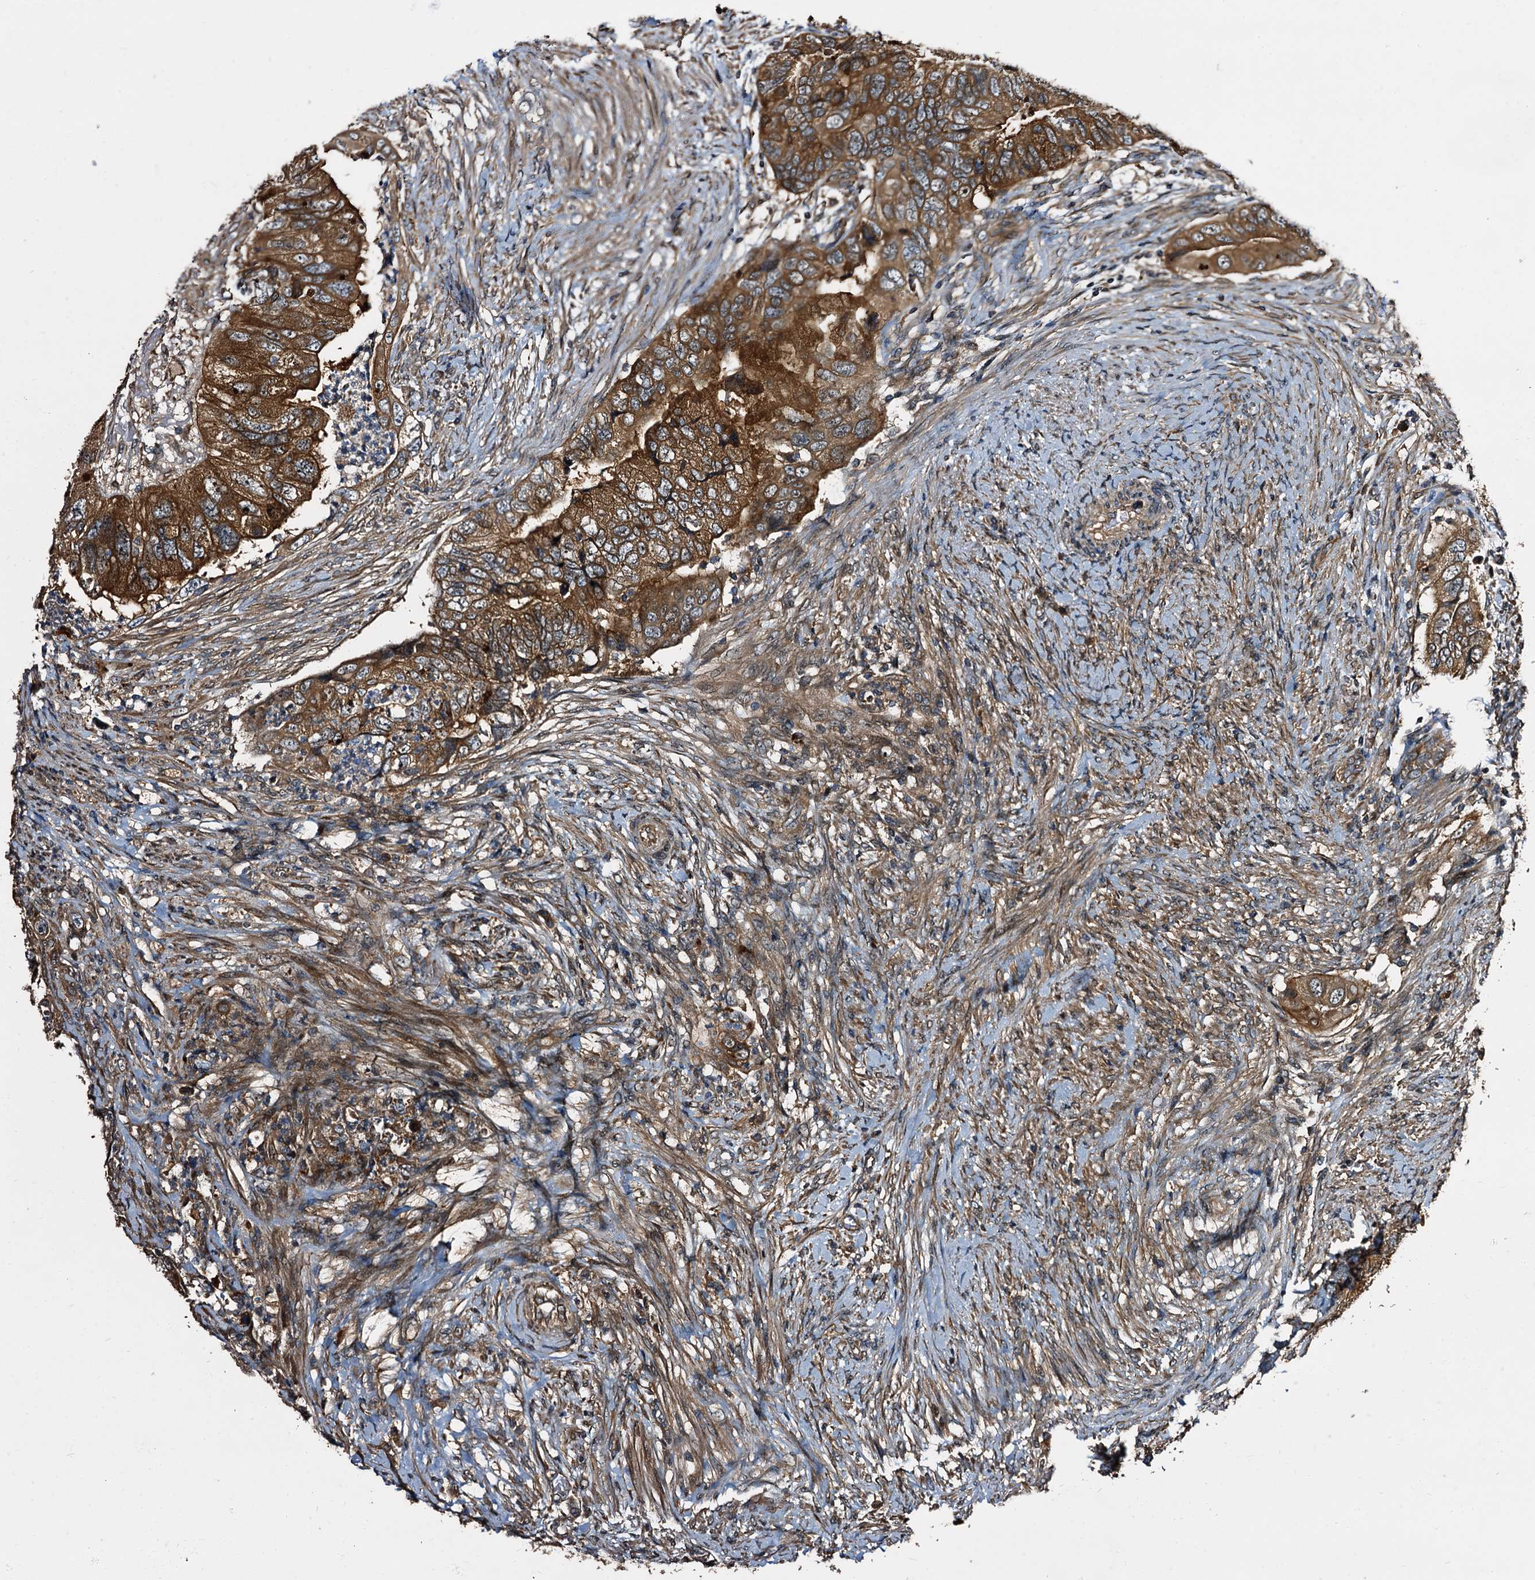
{"staining": {"intensity": "strong", "quantity": ">75%", "location": "cytoplasmic/membranous"}, "tissue": "colorectal cancer", "cell_type": "Tumor cells", "image_type": "cancer", "snomed": [{"axis": "morphology", "description": "Adenocarcinoma, NOS"}, {"axis": "topography", "description": "Rectum"}], "caption": "IHC micrograph of human colorectal cancer (adenocarcinoma) stained for a protein (brown), which displays high levels of strong cytoplasmic/membranous expression in about >75% of tumor cells.", "gene": "PEX5", "patient": {"sex": "male", "age": 63}}